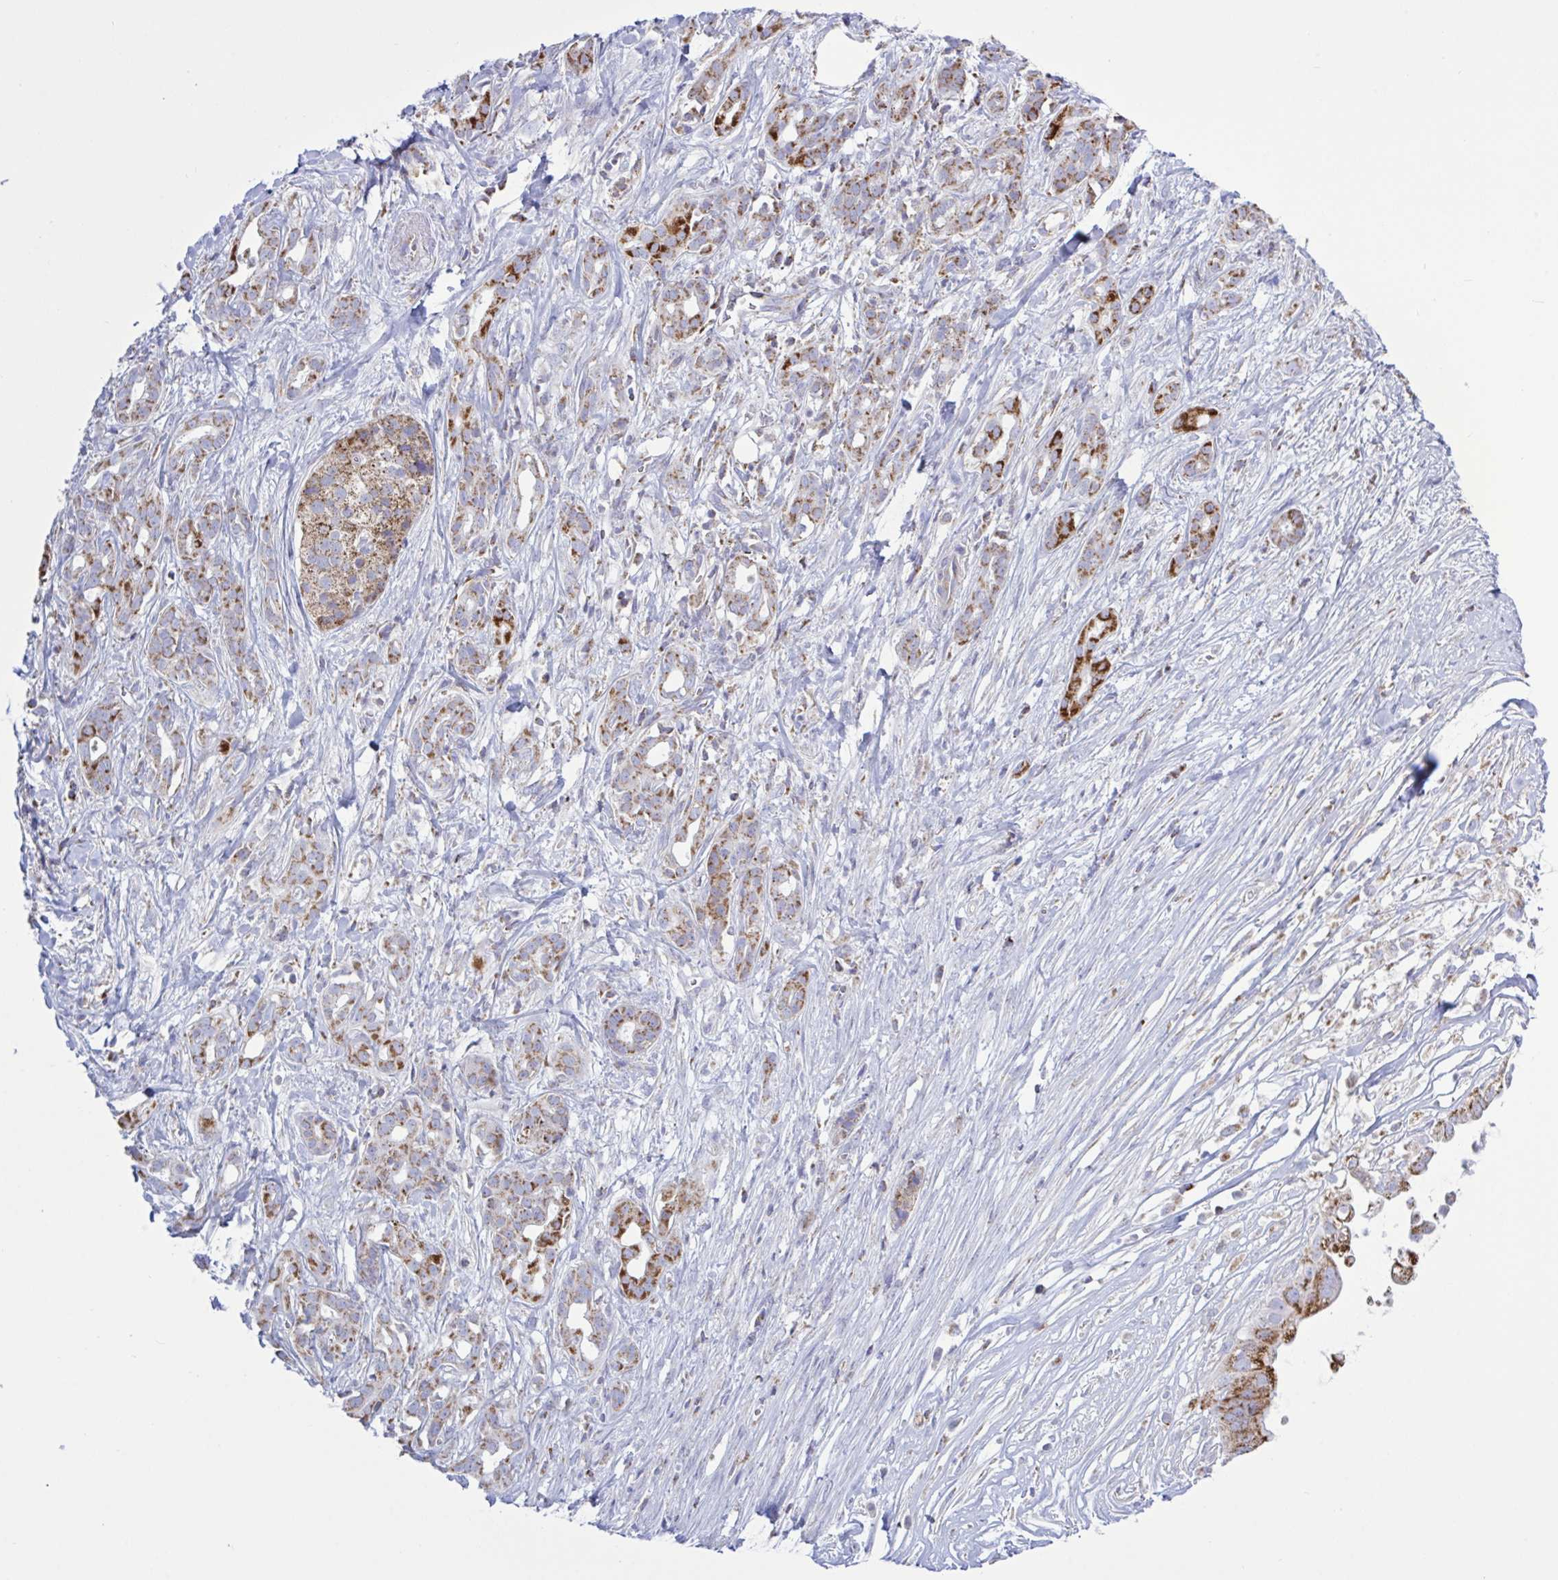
{"staining": {"intensity": "moderate", "quantity": "25%-75%", "location": "cytoplasmic/membranous"}, "tissue": "pancreatic cancer", "cell_type": "Tumor cells", "image_type": "cancer", "snomed": [{"axis": "morphology", "description": "Adenocarcinoma, NOS"}, {"axis": "topography", "description": "Pancreas"}], "caption": "Protein expression by IHC shows moderate cytoplasmic/membranous positivity in about 25%-75% of tumor cells in pancreatic cancer (adenocarcinoma).", "gene": "HSPE1", "patient": {"sex": "male", "age": 61}}